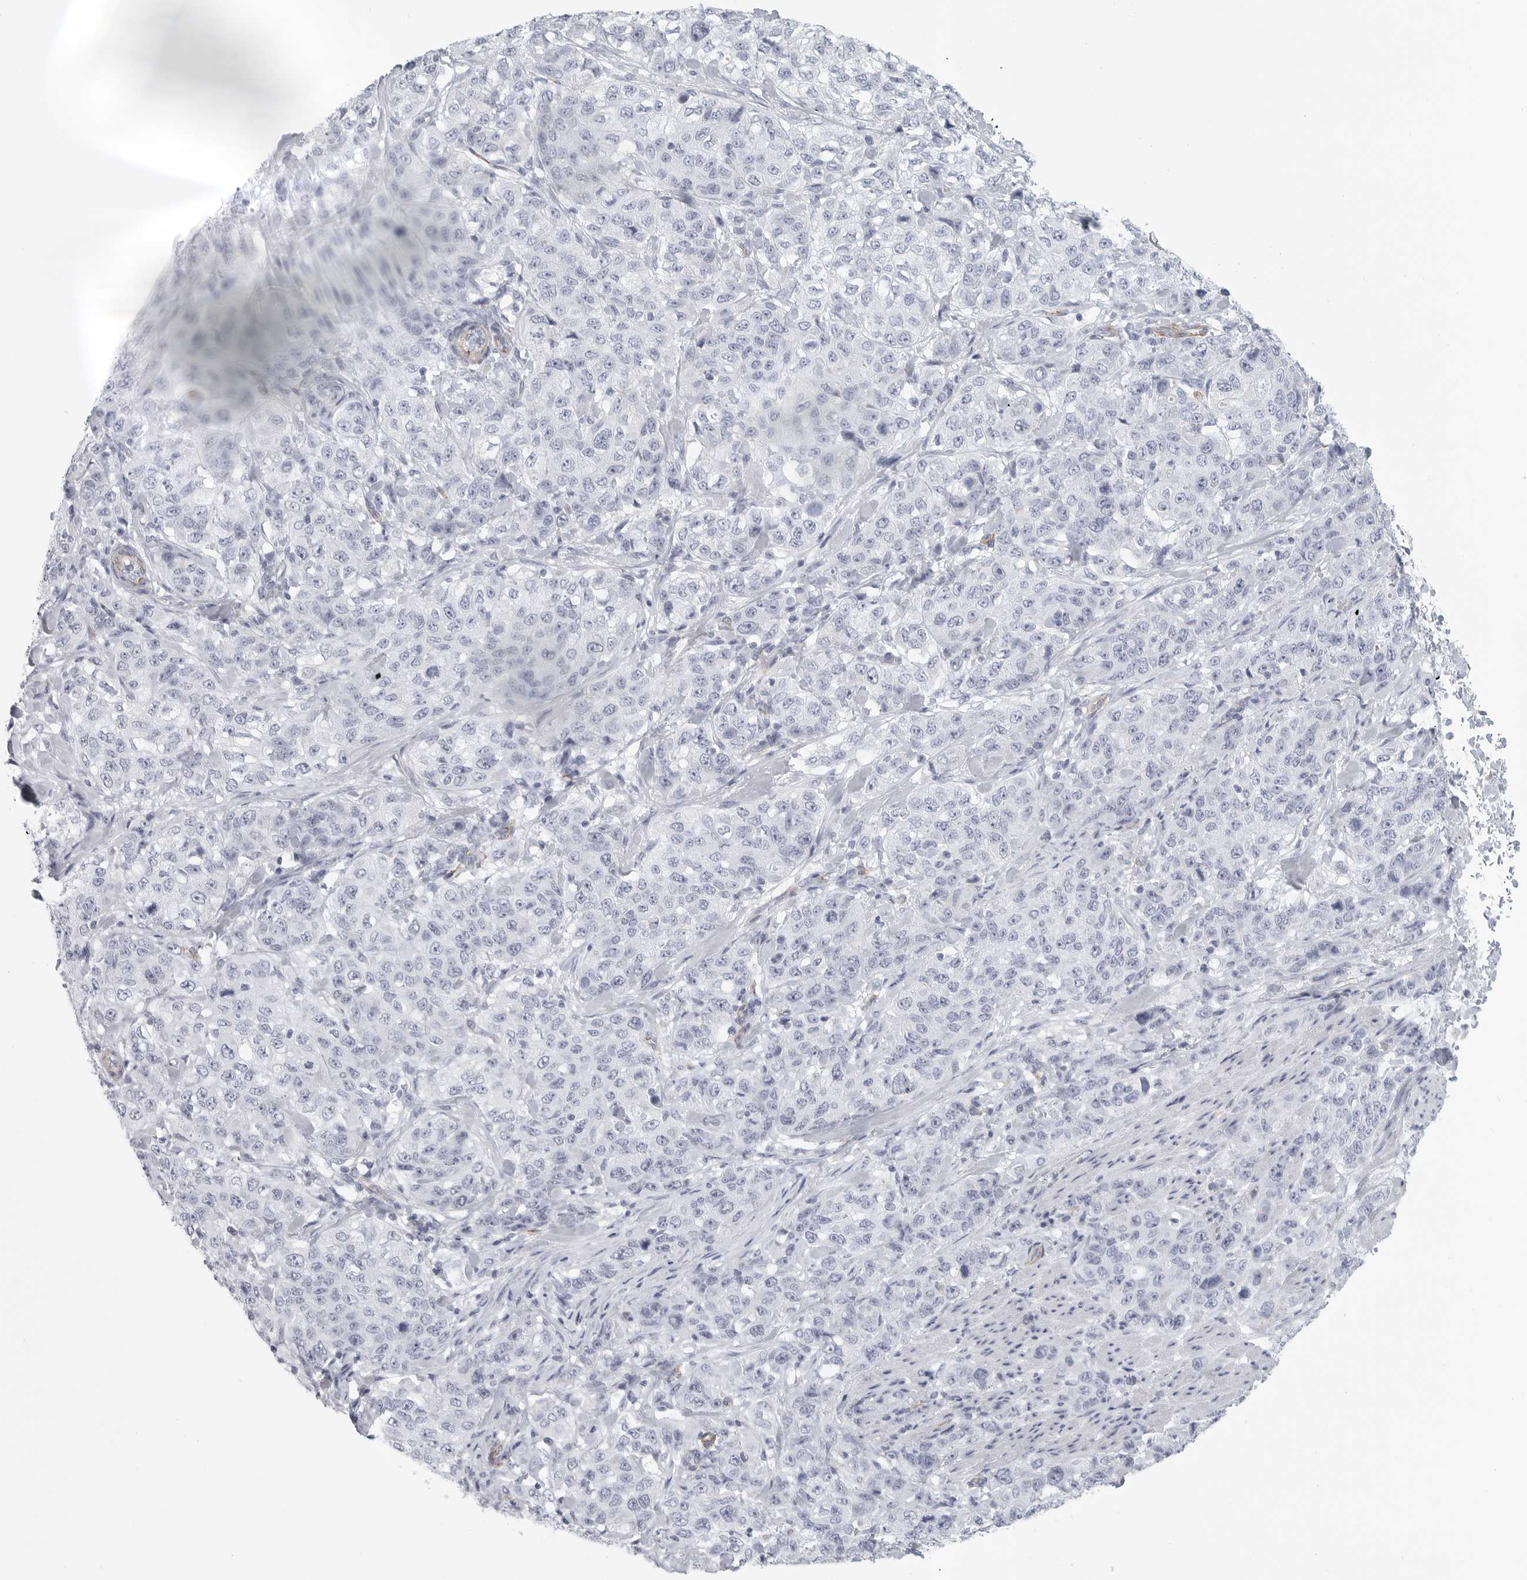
{"staining": {"intensity": "negative", "quantity": "none", "location": "none"}, "tissue": "stomach cancer", "cell_type": "Tumor cells", "image_type": "cancer", "snomed": [{"axis": "morphology", "description": "Adenocarcinoma, NOS"}, {"axis": "topography", "description": "Stomach"}], "caption": "IHC image of human stomach adenocarcinoma stained for a protein (brown), which demonstrates no expression in tumor cells. (Brightfield microscopy of DAB (3,3'-diaminobenzidine) IHC at high magnification).", "gene": "TNR", "patient": {"sex": "male", "age": 48}}